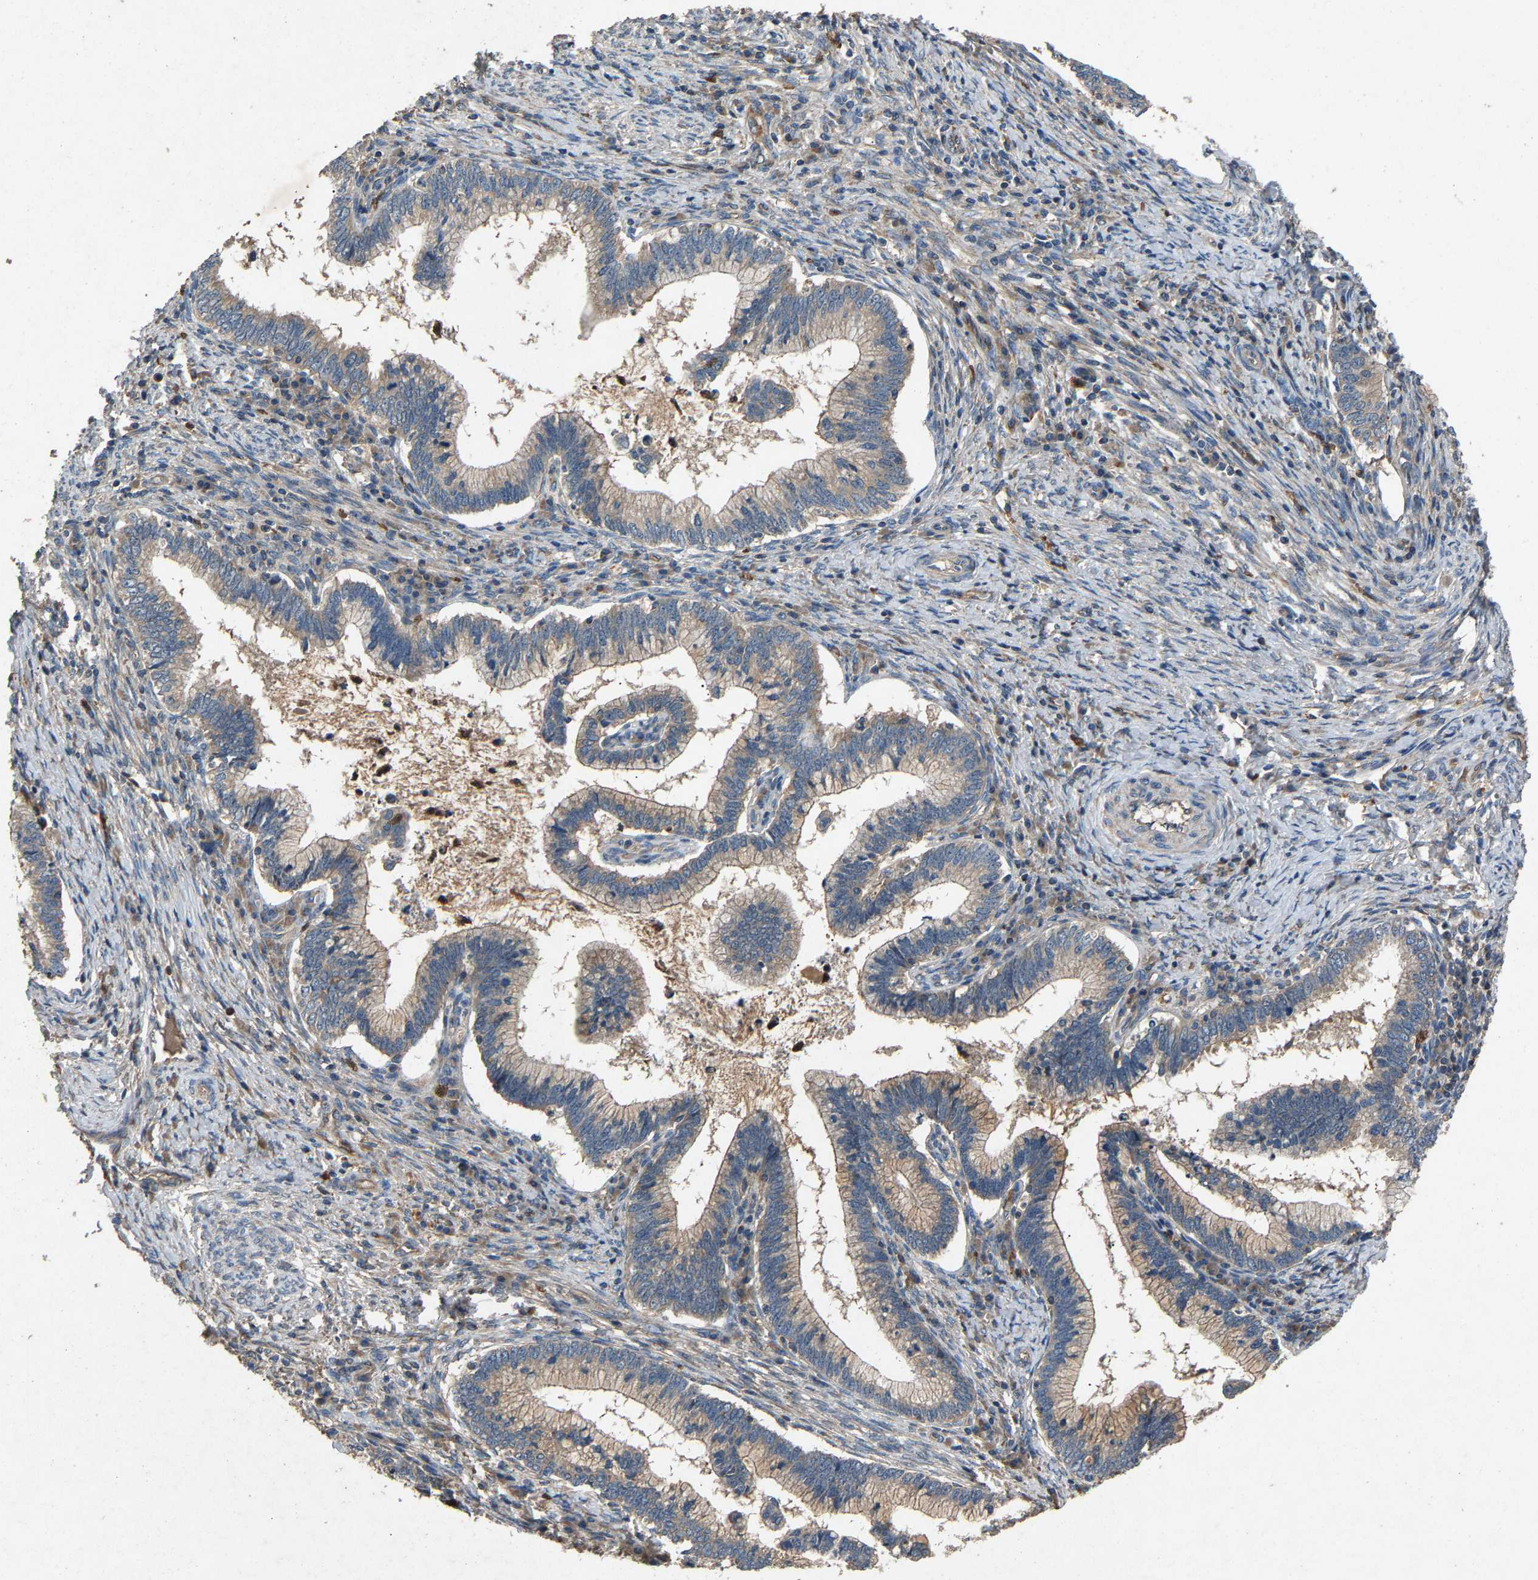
{"staining": {"intensity": "negative", "quantity": "none", "location": "none"}, "tissue": "cervical cancer", "cell_type": "Tumor cells", "image_type": "cancer", "snomed": [{"axis": "morphology", "description": "Adenocarcinoma, NOS"}, {"axis": "topography", "description": "Cervix"}], "caption": "Cervical cancer was stained to show a protein in brown. There is no significant staining in tumor cells.", "gene": "PPID", "patient": {"sex": "female", "age": 36}}